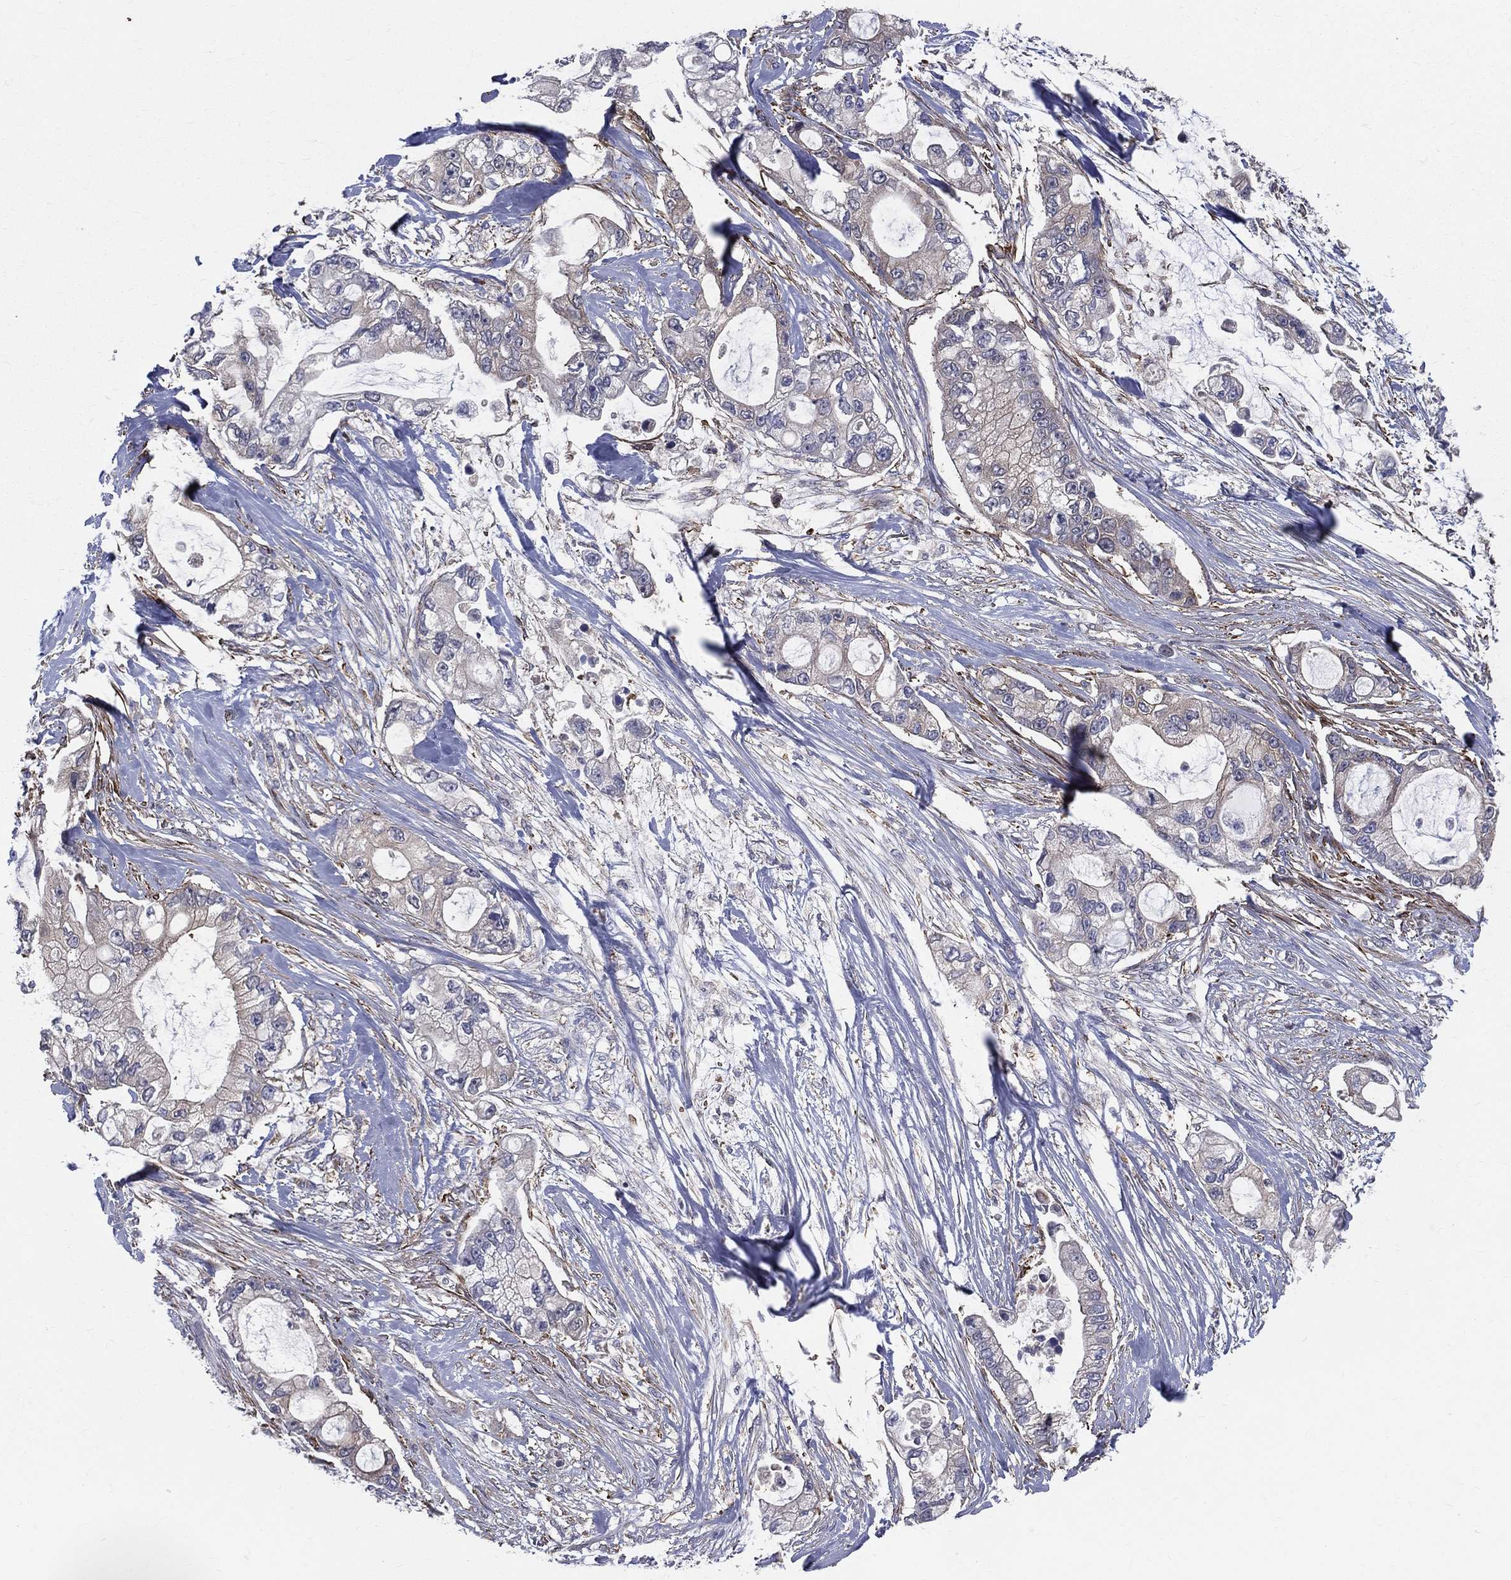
{"staining": {"intensity": "negative", "quantity": "none", "location": "none"}, "tissue": "pancreatic cancer", "cell_type": "Tumor cells", "image_type": "cancer", "snomed": [{"axis": "morphology", "description": "Adenocarcinoma, NOS"}, {"axis": "topography", "description": "Pancreas"}], "caption": "Tumor cells show no significant expression in pancreatic adenocarcinoma. The staining was performed using DAB to visualize the protein expression in brown, while the nuclei were stained in blue with hematoxylin (Magnification: 20x).", "gene": "POMZP3", "patient": {"sex": "female", "age": 69}}